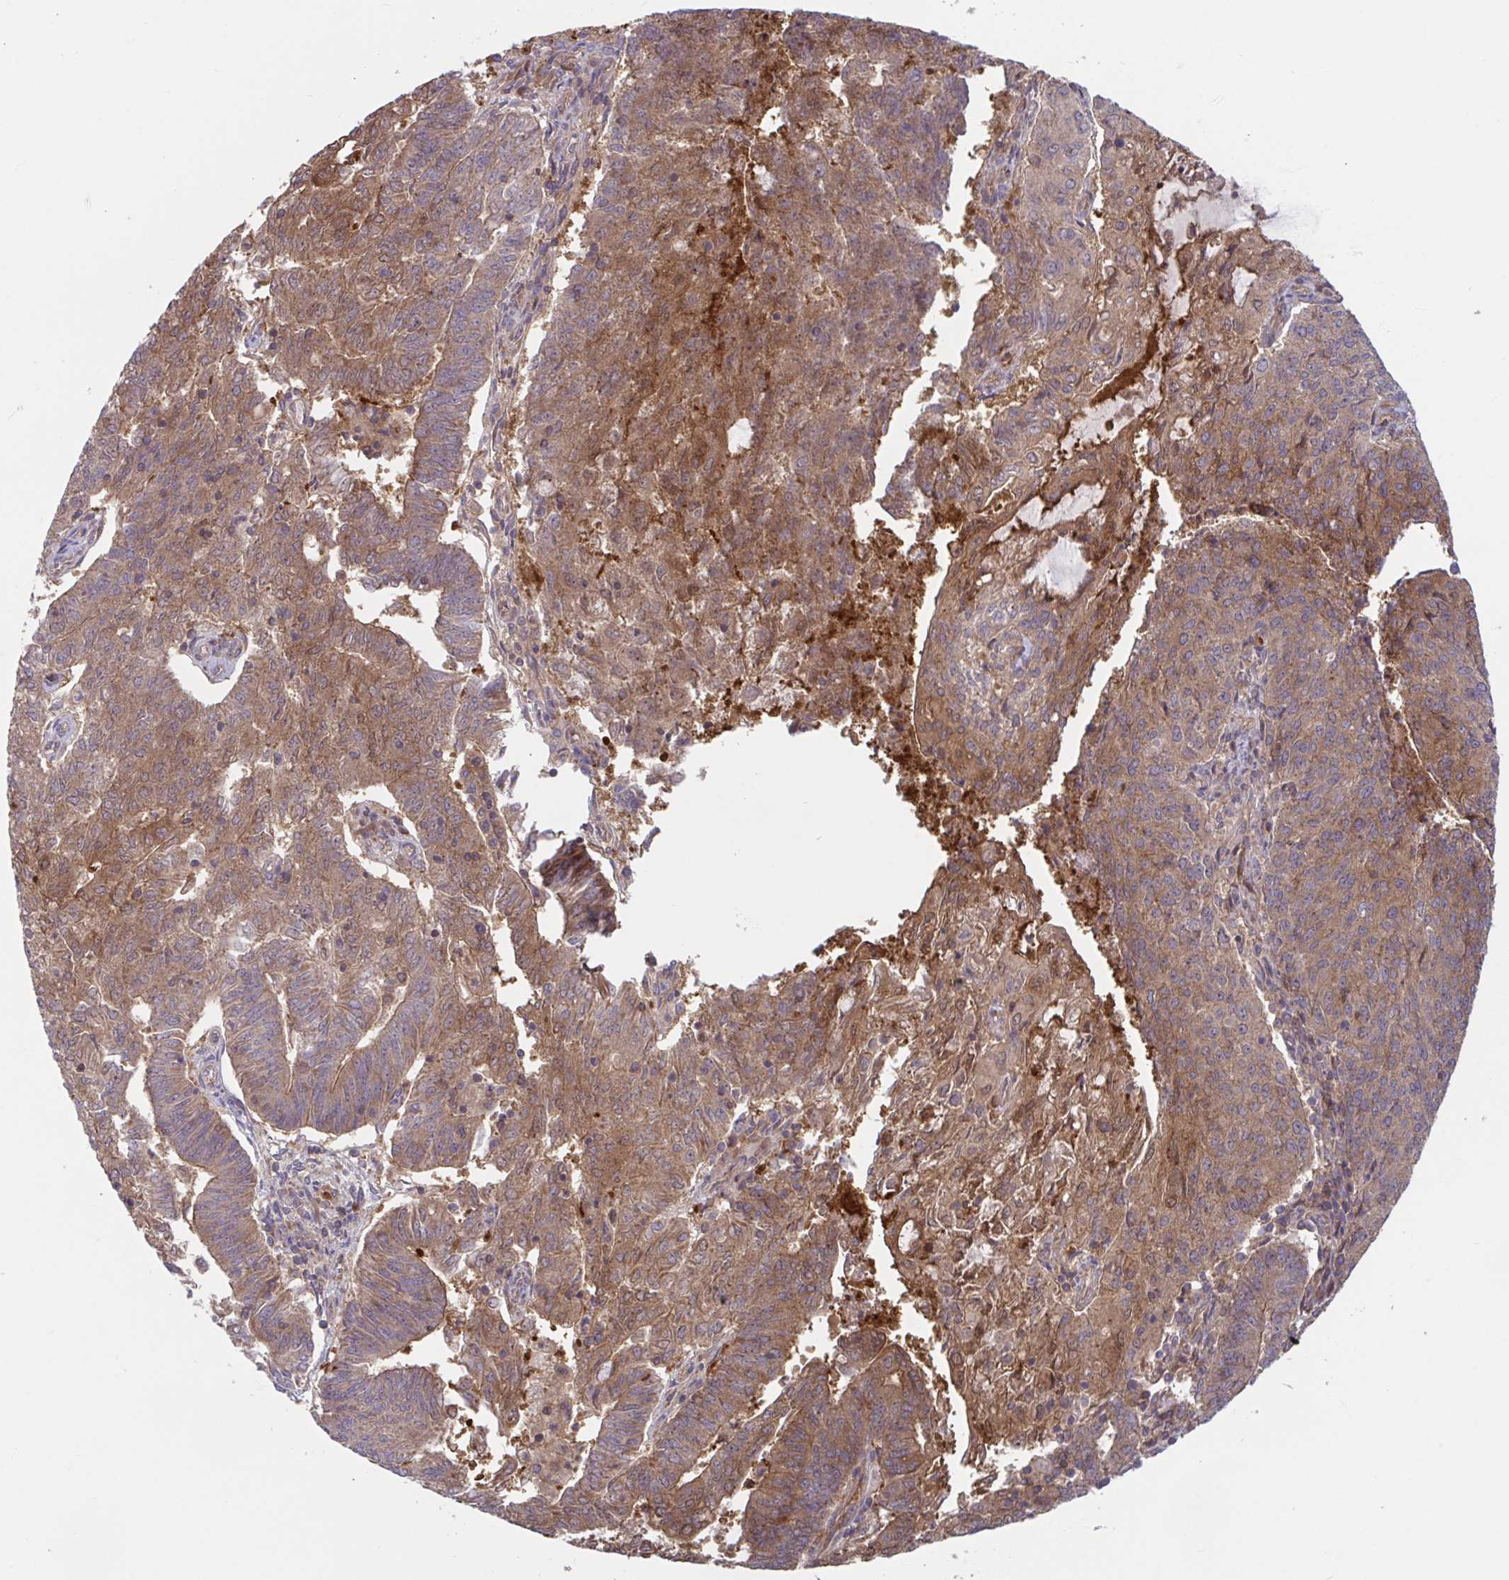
{"staining": {"intensity": "moderate", "quantity": ">75%", "location": "cytoplasmic/membranous"}, "tissue": "endometrial cancer", "cell_type": "Tumor cells", "image_type": "cancer", "snomed": [{"axis": "morphology", "description": "Adenocarcinoma, NOS"}, {"axis": "topography", "description": "Endometrium"}], "caption": "Endometrial cancer stained with a brown dye exhibits moderate cytoplasmic/membranous positive positivity in about >75% of tumor cells.", "gene": "LMNTD2", "patient": {"sex": "female", "age": 82}}